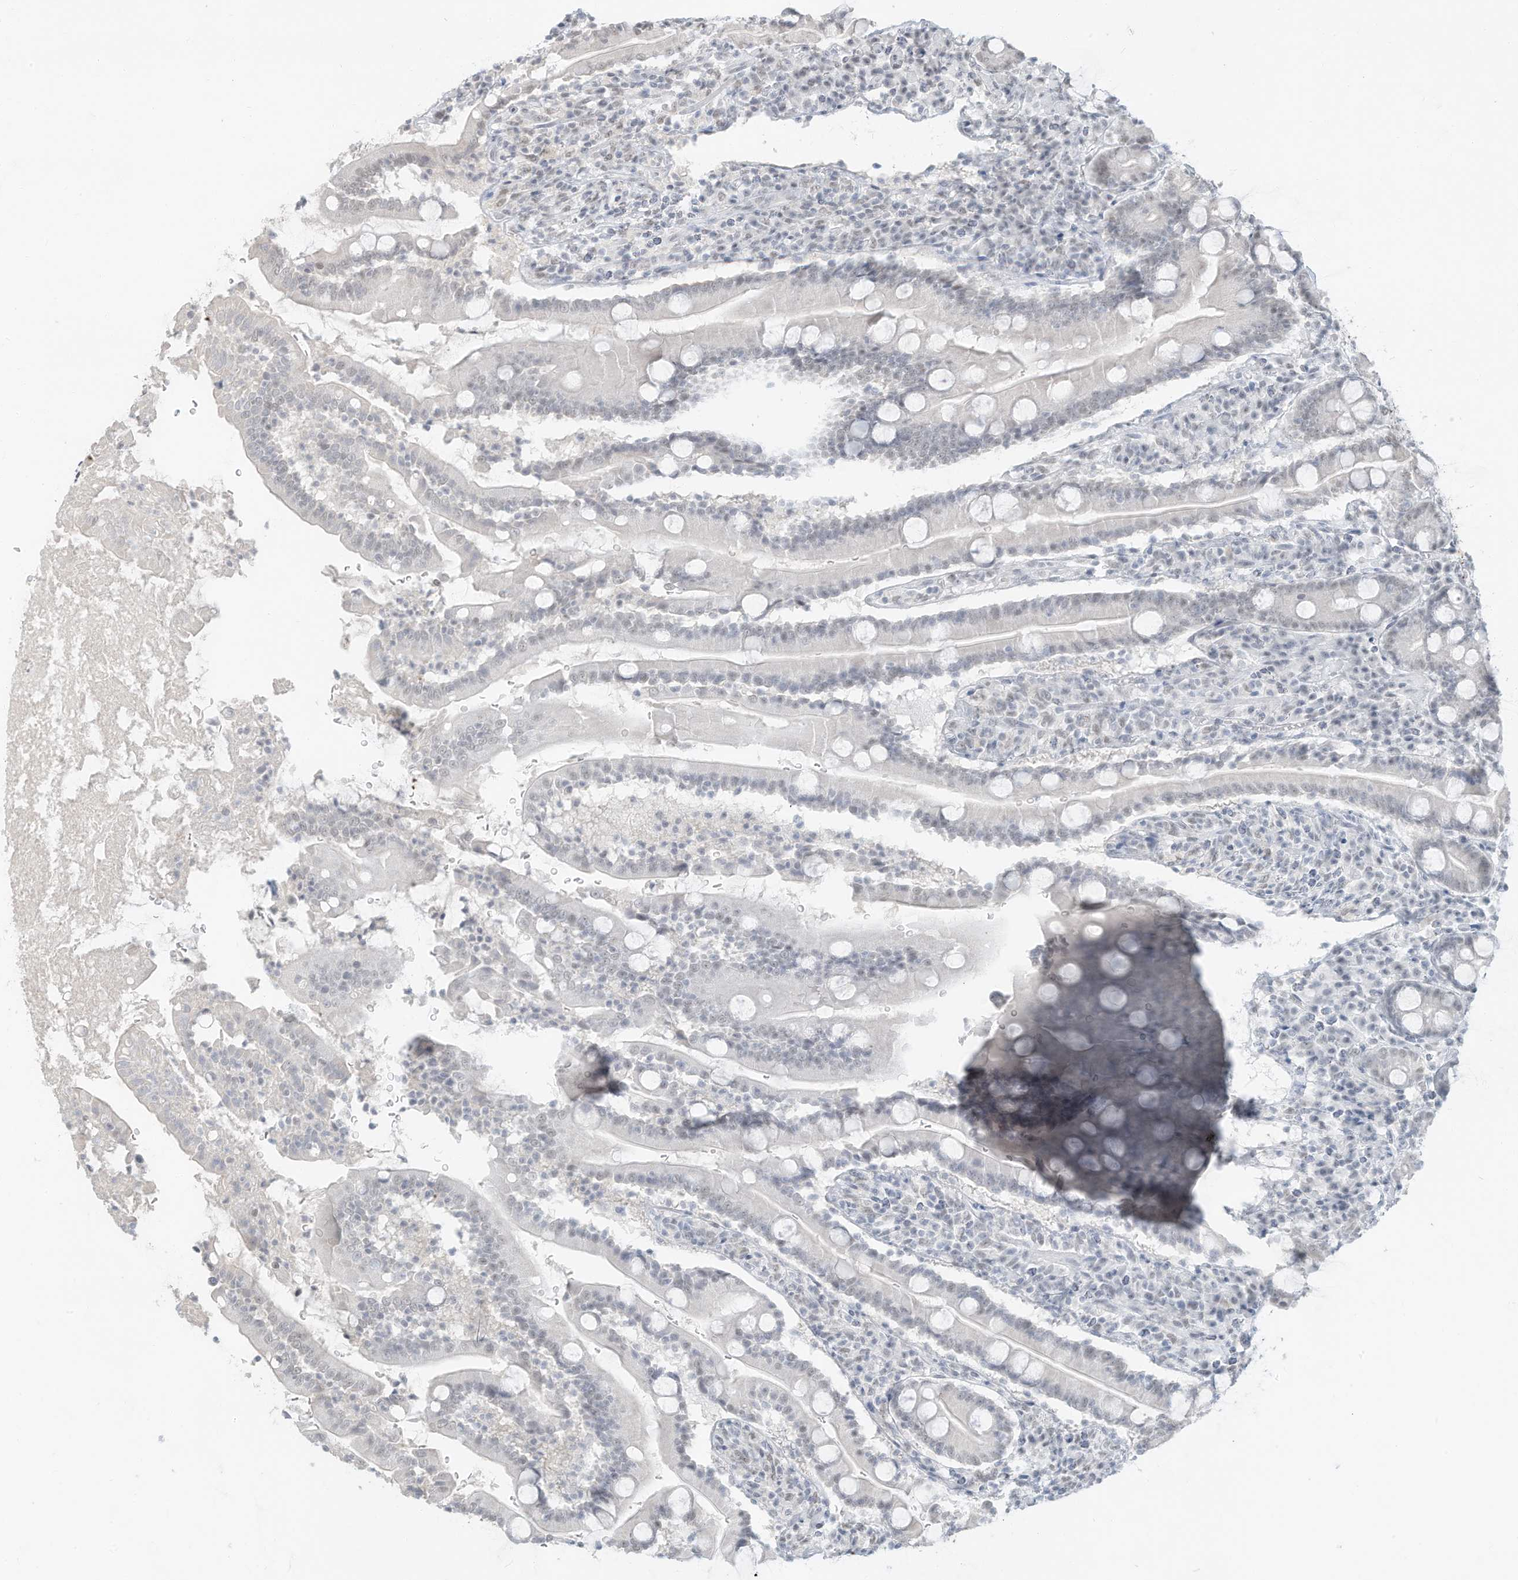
{"staining": {"intensity": "weak", "quantity": "<25%", "location": "nuclear"}, "tissue": "duodenum", "cell_type": "Glandular cells", "image_type": "normal", "snomed": [{"axis": "morphology", "description": "Normal tissue, NOS"}, {"axis": "topography", "description": "Duodenum"}], "caption": "Histopathology image shows no significant protein expression in glandular cells of normal duodenum.", "gene": "PGC", "patient": {"sex": "male", "age": 35}}